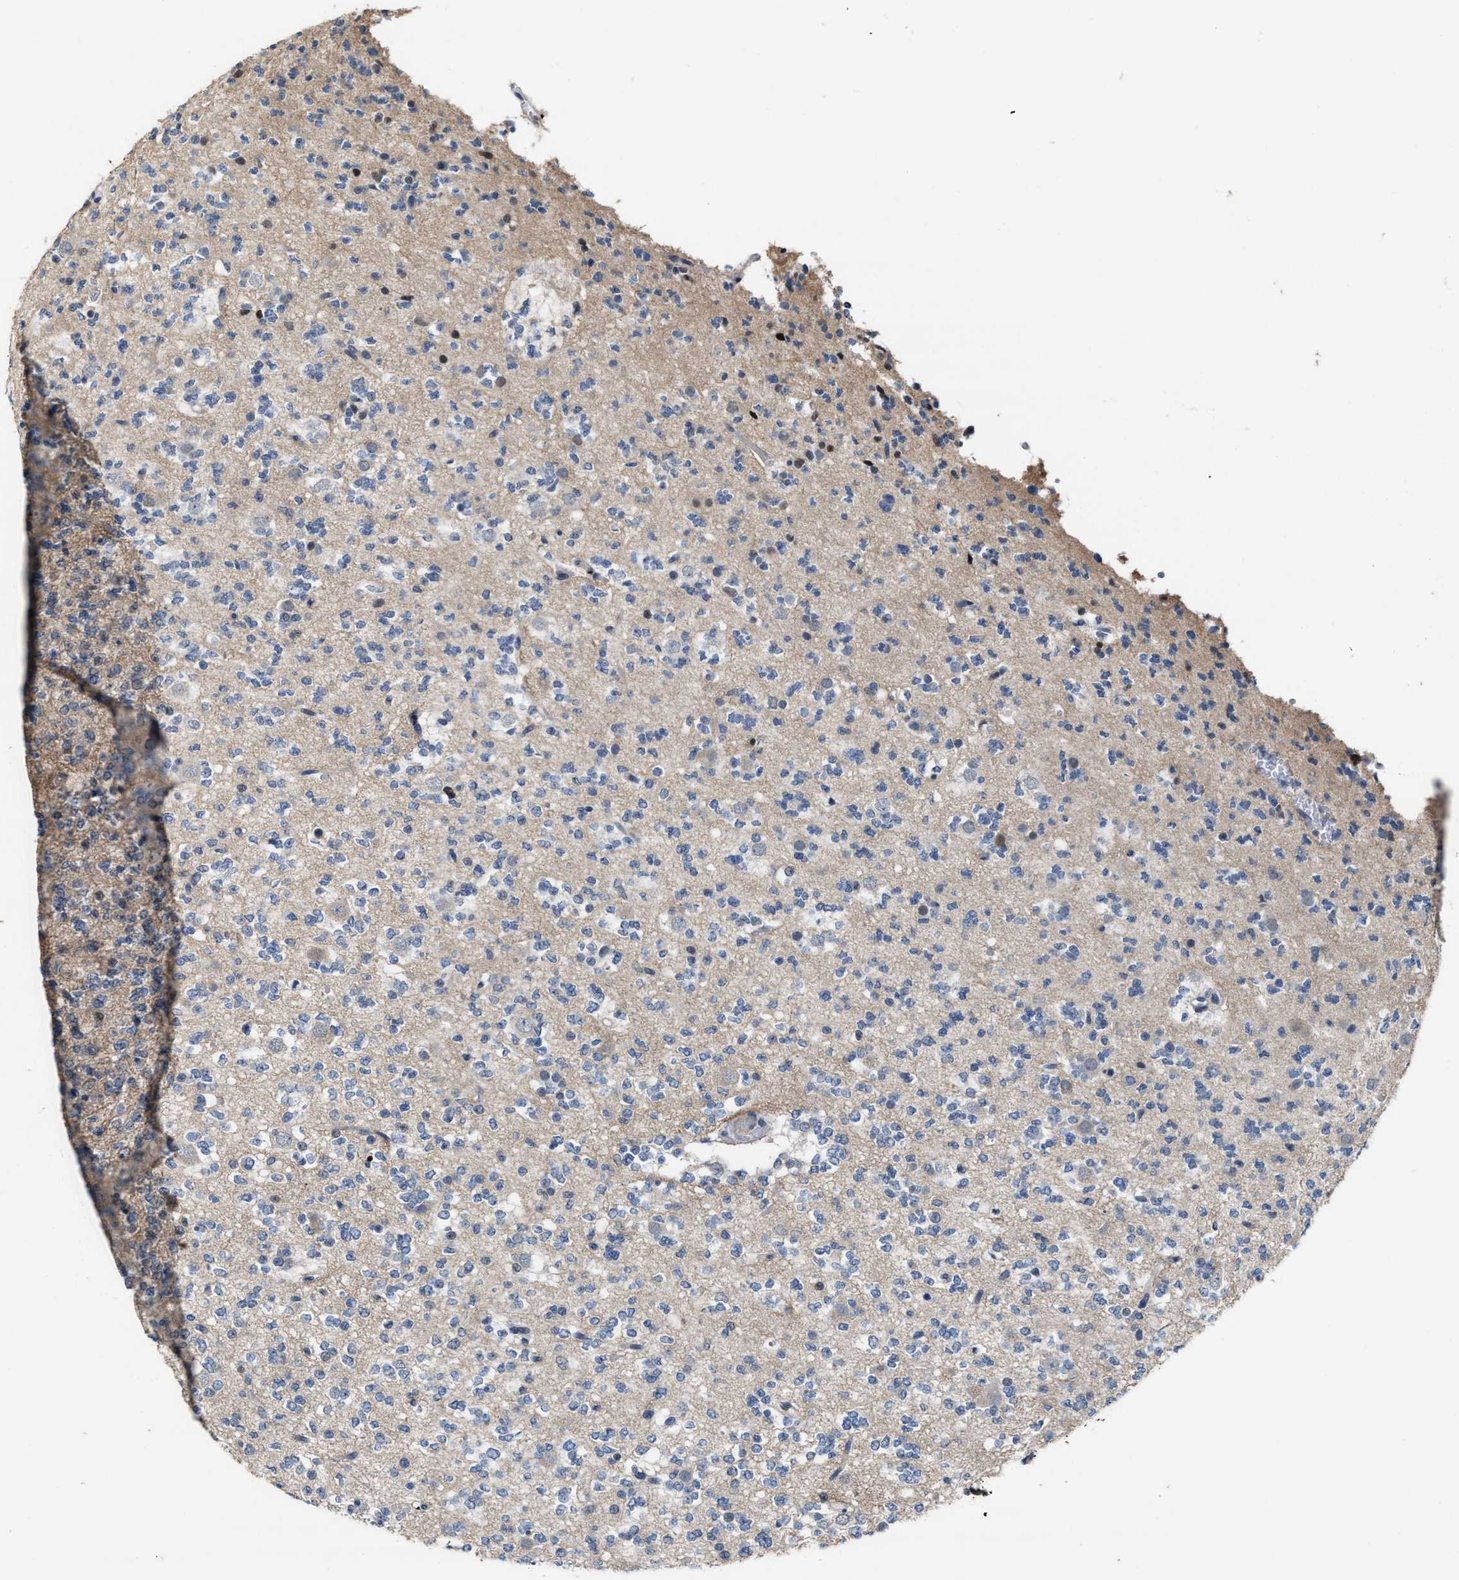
{"staining": {"intensity": "negative", "quantity": "none", "location": "none"}, "tissue": "glioma", "cell_type": "Tumor cells", "image_type": "cancer", "snomed": [{"axis": "morphology", "description": "Glioma, malignant, Low grade"}, {"axis": "topography", "description": "Brain"}], "caption": "Immunohistochemistry photomicrograph of neoplastic tissue: malignant glioma (low-grade) stained with DAB (3,3'-diaminobenzidine) displays no significant protein staining in tumor cells. (DAB immunohistochemistry (IHC), high magnification).", "gene": "ZNF20", "patient": {"sex": "male", "age": 38}}